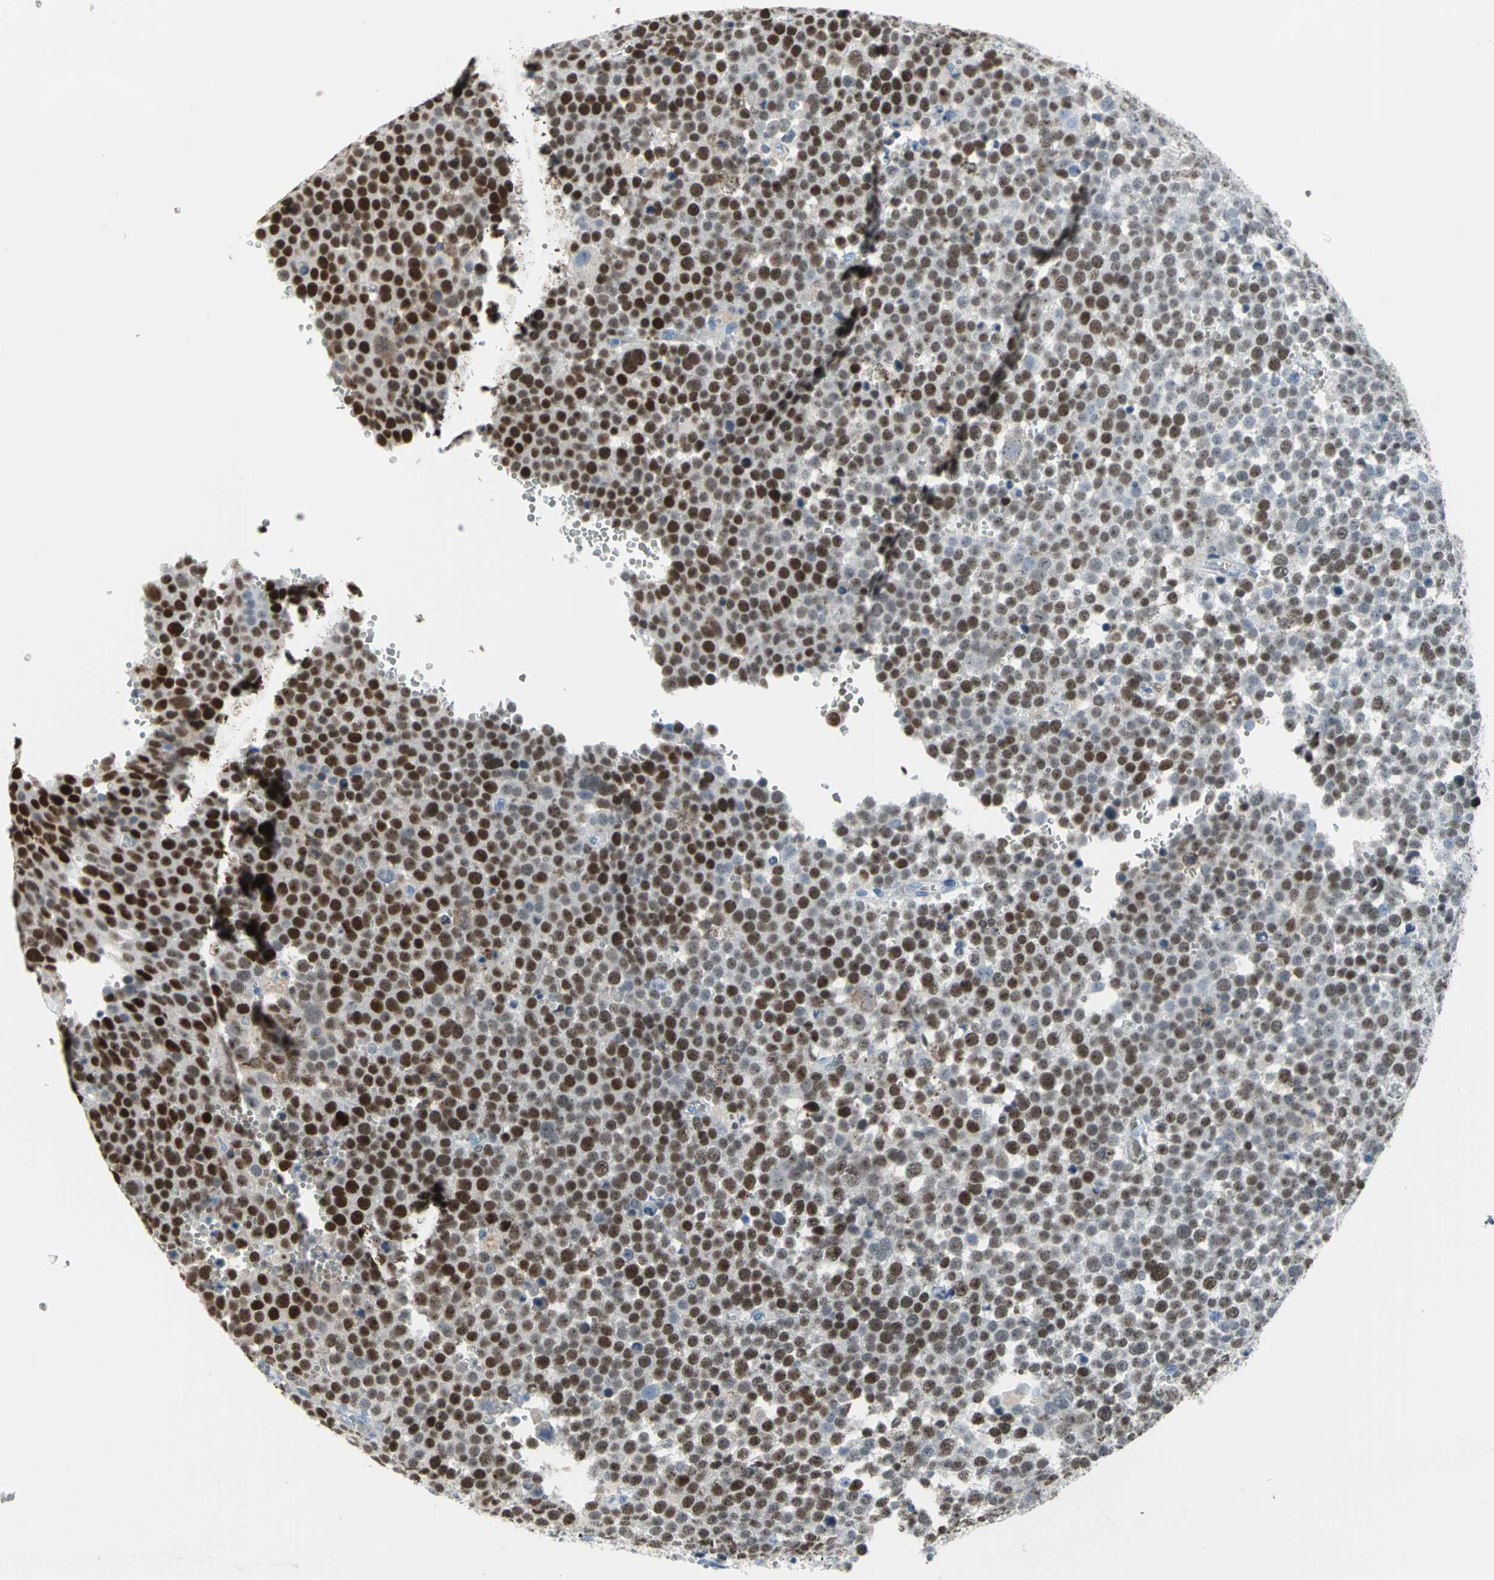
{"staining": {"intensity": "strong", "quantity": ">75%", "location": "cytoplasmic/membranous"}, "tissue": "testis cancer", "cell_type": "Tumor cells", "image_type": "cancer", "snomed": [{"axis": "morphology", "description": "Seminoma, NOS"}, {"axis": "topography", "description": "Testis"}], "caption": "Strong cytoplasmic/membranous staining for a protein is present in about >75% of tumor cells of testis cancer (seminoma) using immunohistochemistry.", "gene": "MCM3", "patient": {"sex": "male", "age": 71}}